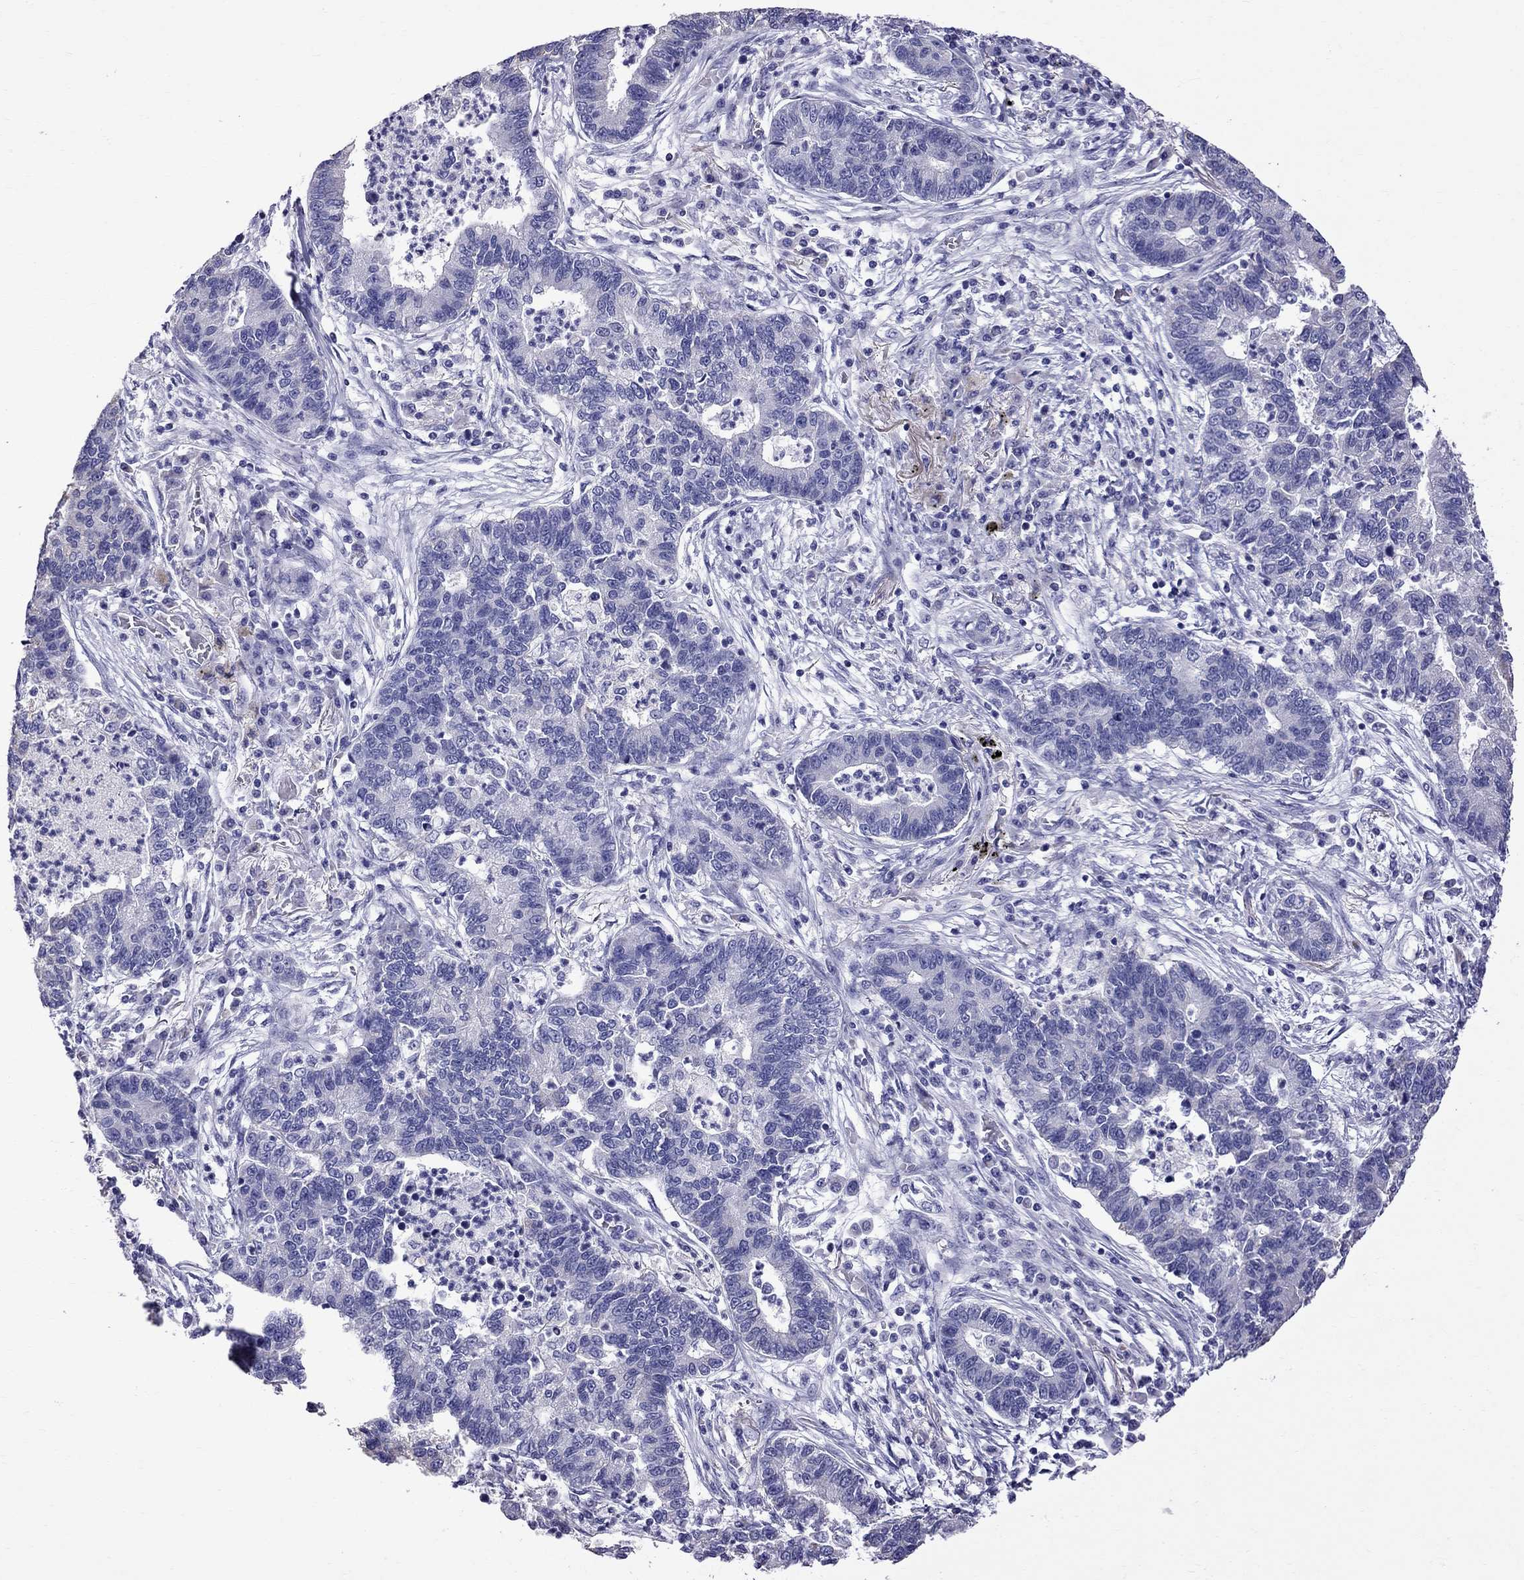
{"staining": {"intensity": "negative", "quantity": "none", "location": "none"}, "tissue": "lung cancer", "cell_type": "Tumor cells", "image_type": "cancer", "snomed": [{"axis": "morphology", "description": "Adenocarcinoma, NOS"}, {"axis": "topography", "description": "Lung"}], "caption": "DAB immunohistochemical staining of human lung cancer reveals no significant staining in tumor cells.", "gene": "TTLL13", "patient": {"sex": "female", "age": 57}}